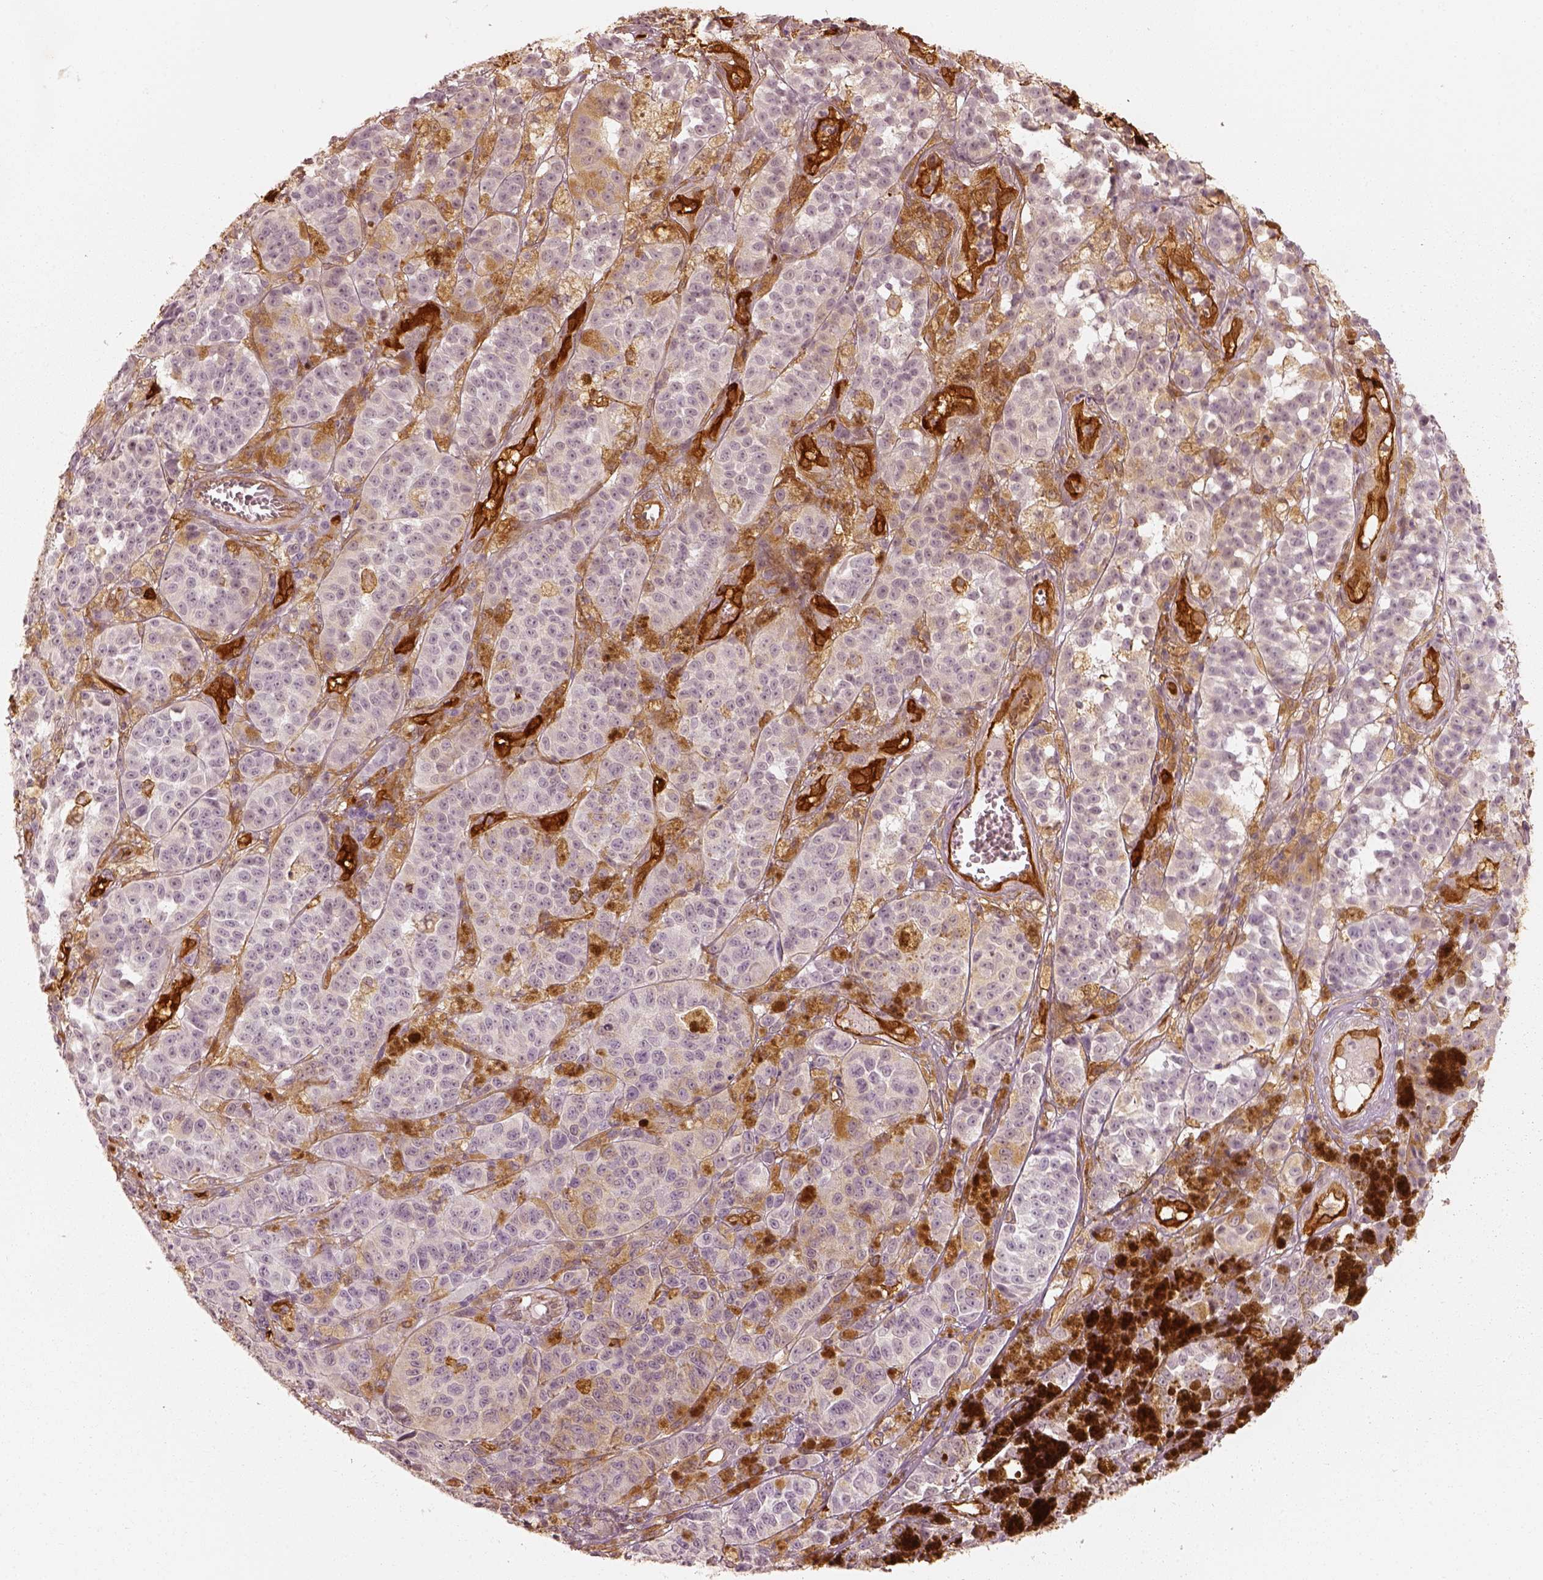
{"staining": {"intensity": "weak", "quantity": "<25%", "location": "cytoplasmic/membranous"}, "tissue": "melanoma", "cell_type": "Tumor cells", "image_type": "cancer", "snomed": [{"axis": "morphology", "description": "Malignant melanoma, NOS"}, {"axis": "topography", "description": "Skin"}], "caption": "A photomicrograph of human melanoma is negative for staining in tumor cells. (DAB IHC with hematoxylin counter stain).", "gene": "FSCN1", "patient": {"sex": "female", "age": 58}}